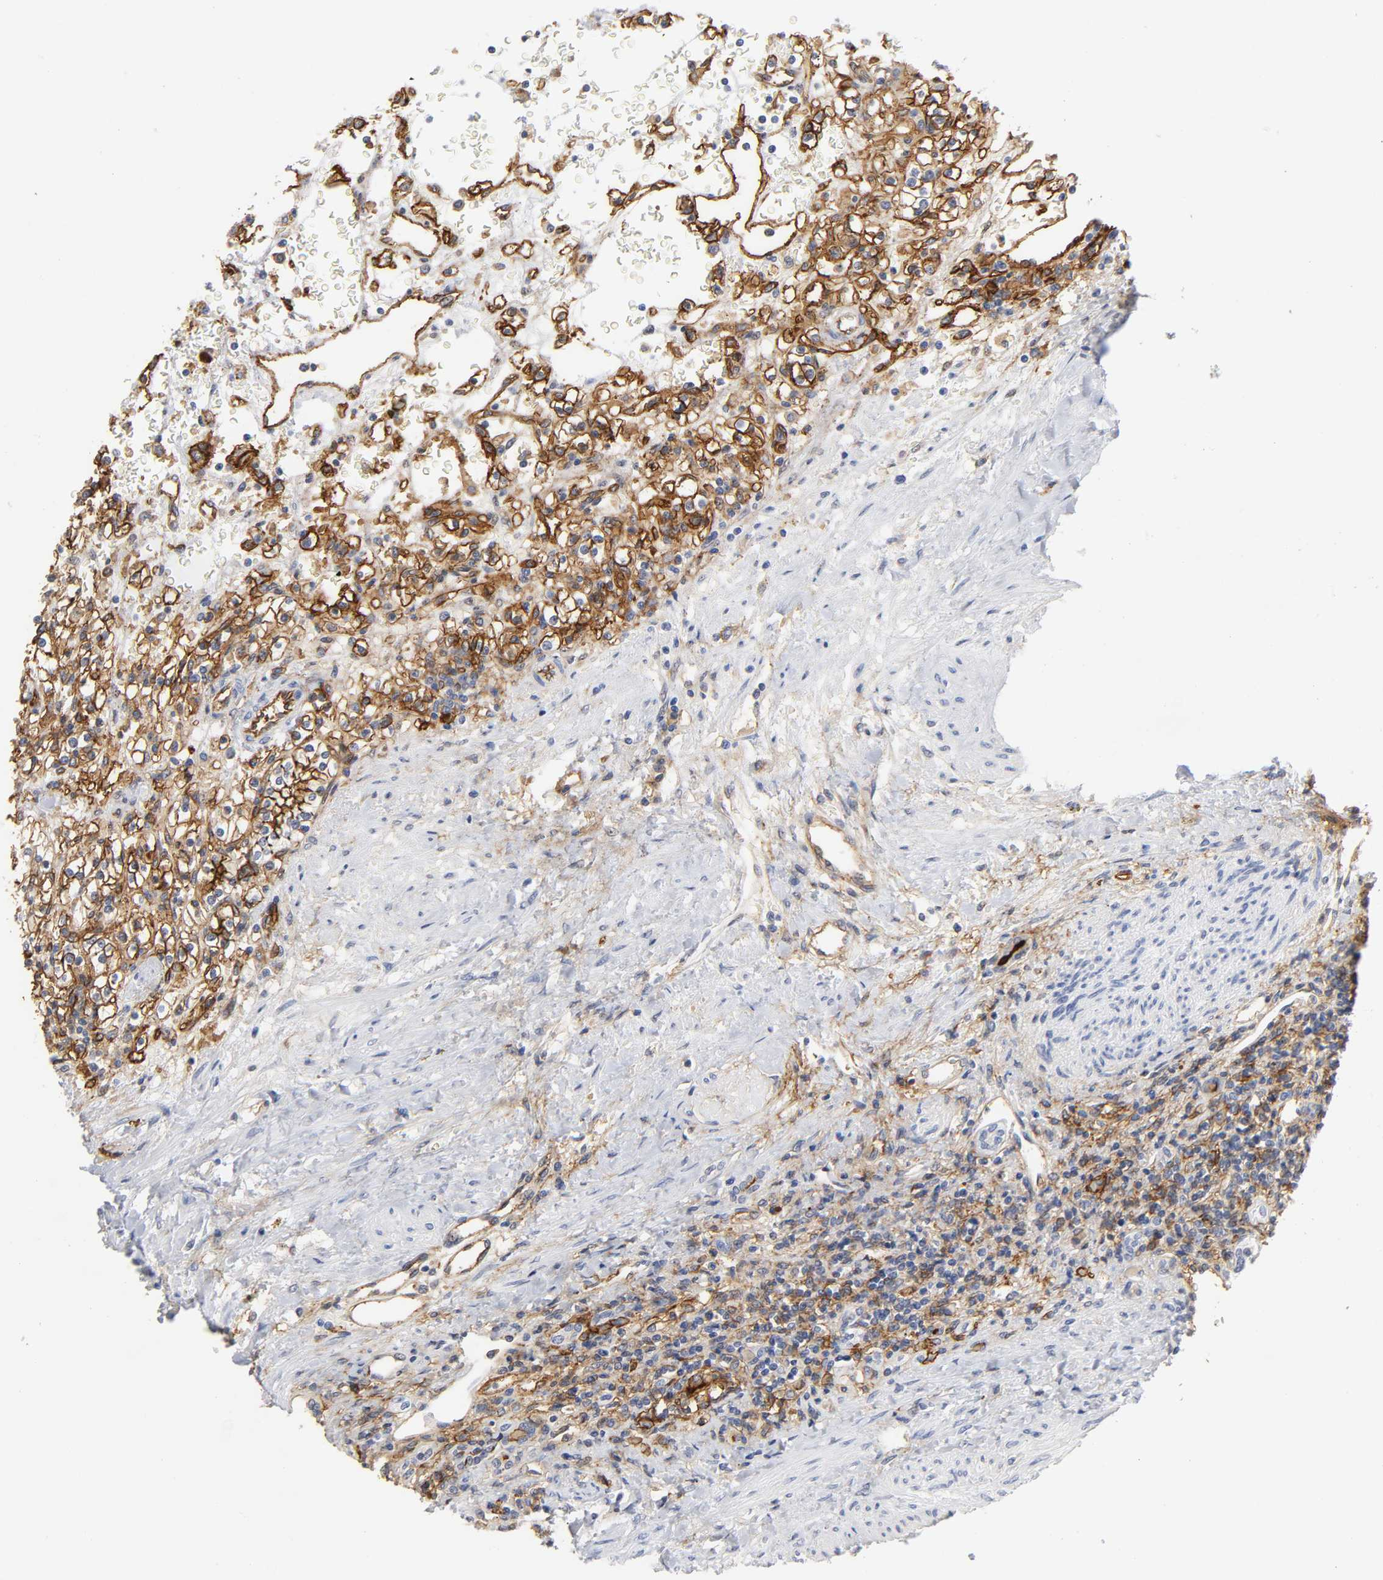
{"staining": {"intensity": "strong", "quantity": ">75%", "location": "cytoplasmic/membranous"}, "tissue": "renal cancer", "cell_type": "Tumor cells", "image_type": "cancer", "snomed": [{"axis": "morphology", "description": "Normal tissue, NOS"}, {"axis": "morphology", "description": "Adenocarcinoma, NOS"}, {"axis": "topography", "description": "Kidney"}], "caption": "IHC (DAB) staining of adenocarcinoma (renal) demonstrates strong cytoplasmic/membranous protein expression in about >75% of tumor cells. IHC stains the protein in brown and the nuclei are stained blue.", "gene": "ICAM1", "patient": {"sex": "female", "age": 55}}